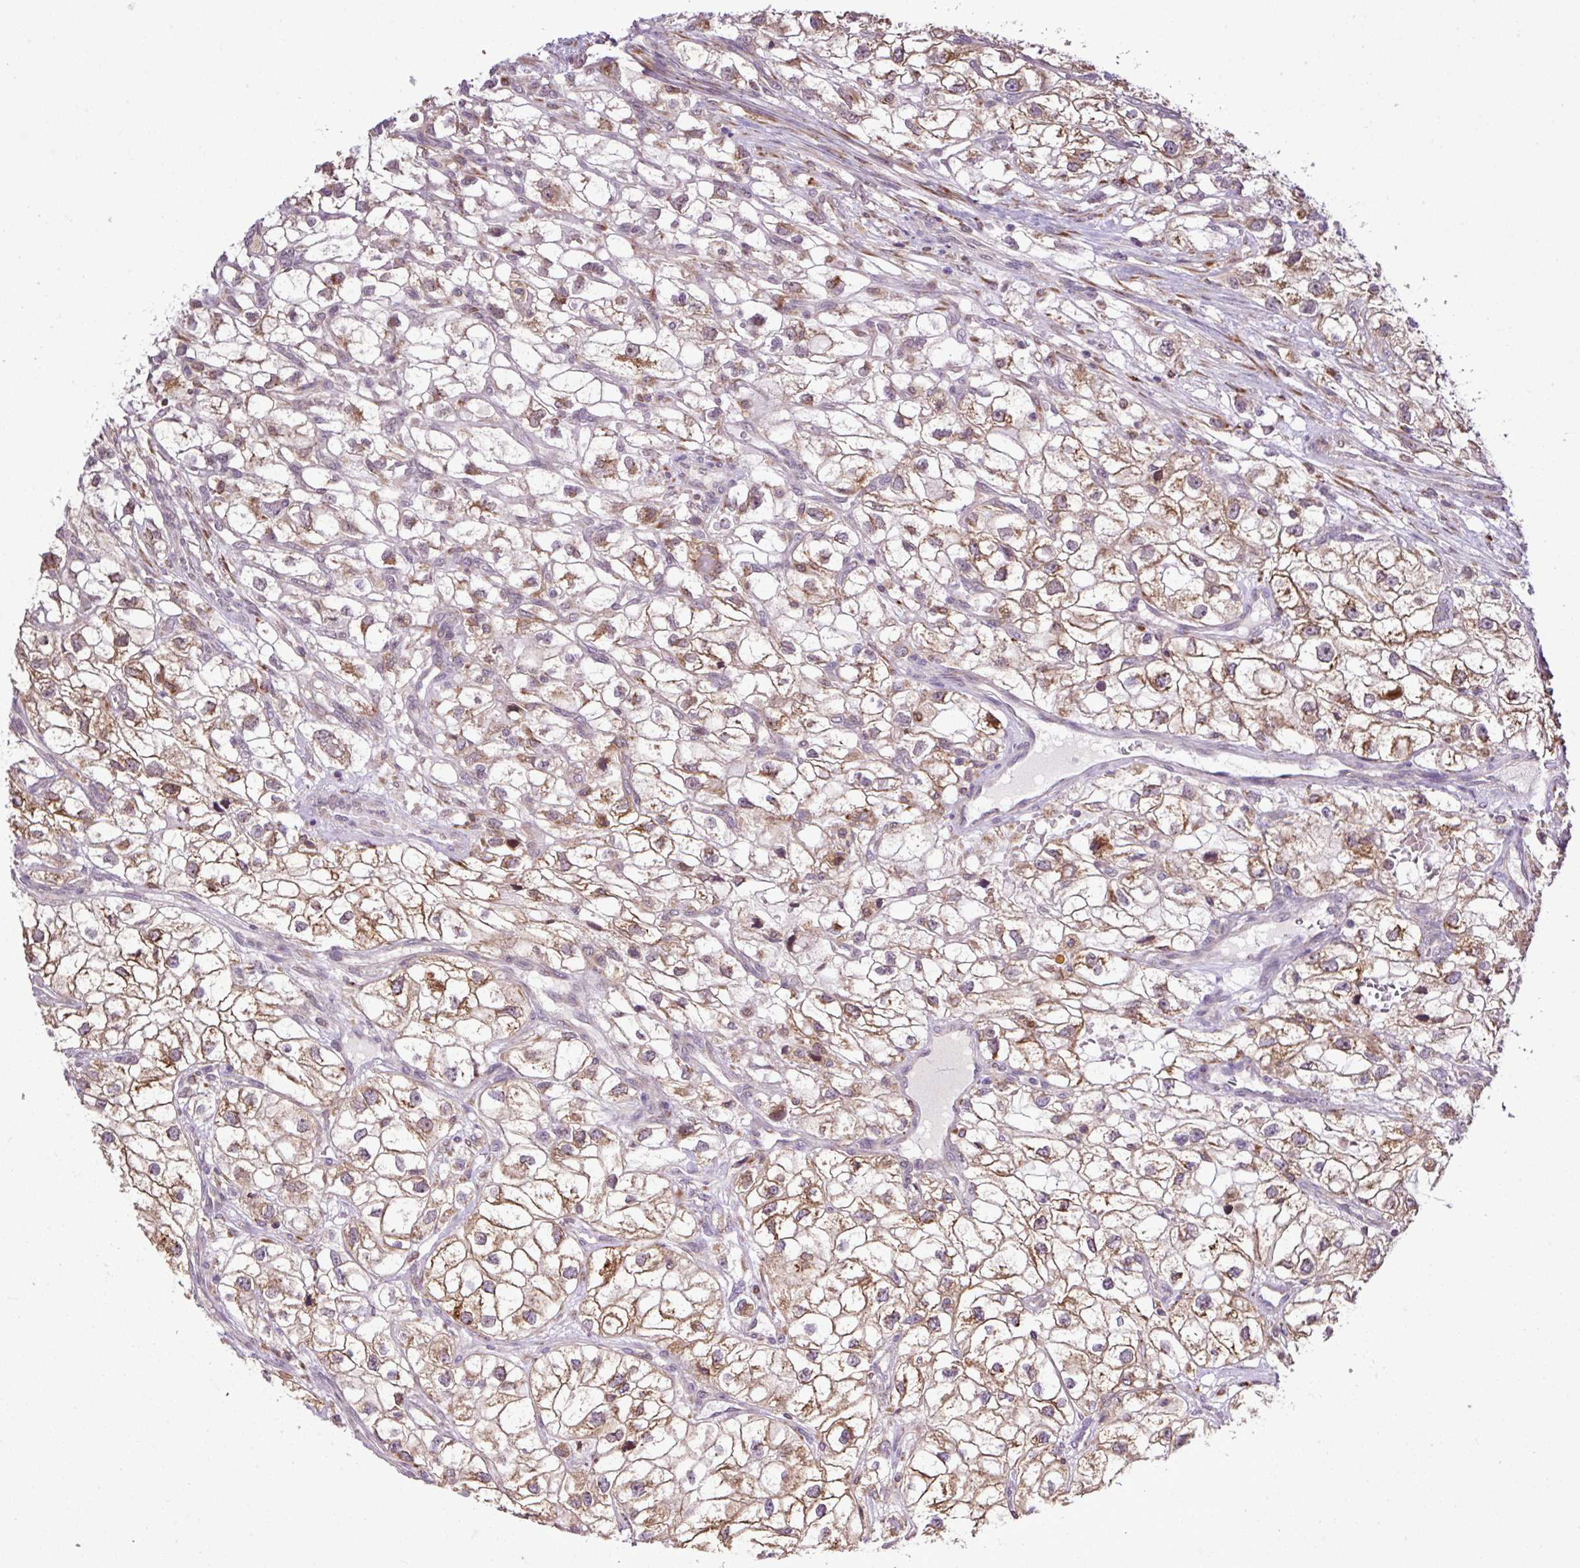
{"staining": {"intensity": "moderate", "quantity": ">75%", "location": "cytoplasmic/membranous"}, "tissue": "renal cancer", "cell_type": "Tumor cells", "image_type": "cancer", "snomed": [{"axis": "morphology", "description": "Adenocarcinoma, NOS"}, {"axis": "topography", "description": "Kidney"}], "caption": "Human renal adenocarcinoma stained for a protein (brown) reveals moderate cytoplasmic/membranous positive positivity in about >75% of tumor cells.", "gene": "SMCO4", "patient": {"sex": "male", "age": 59}}